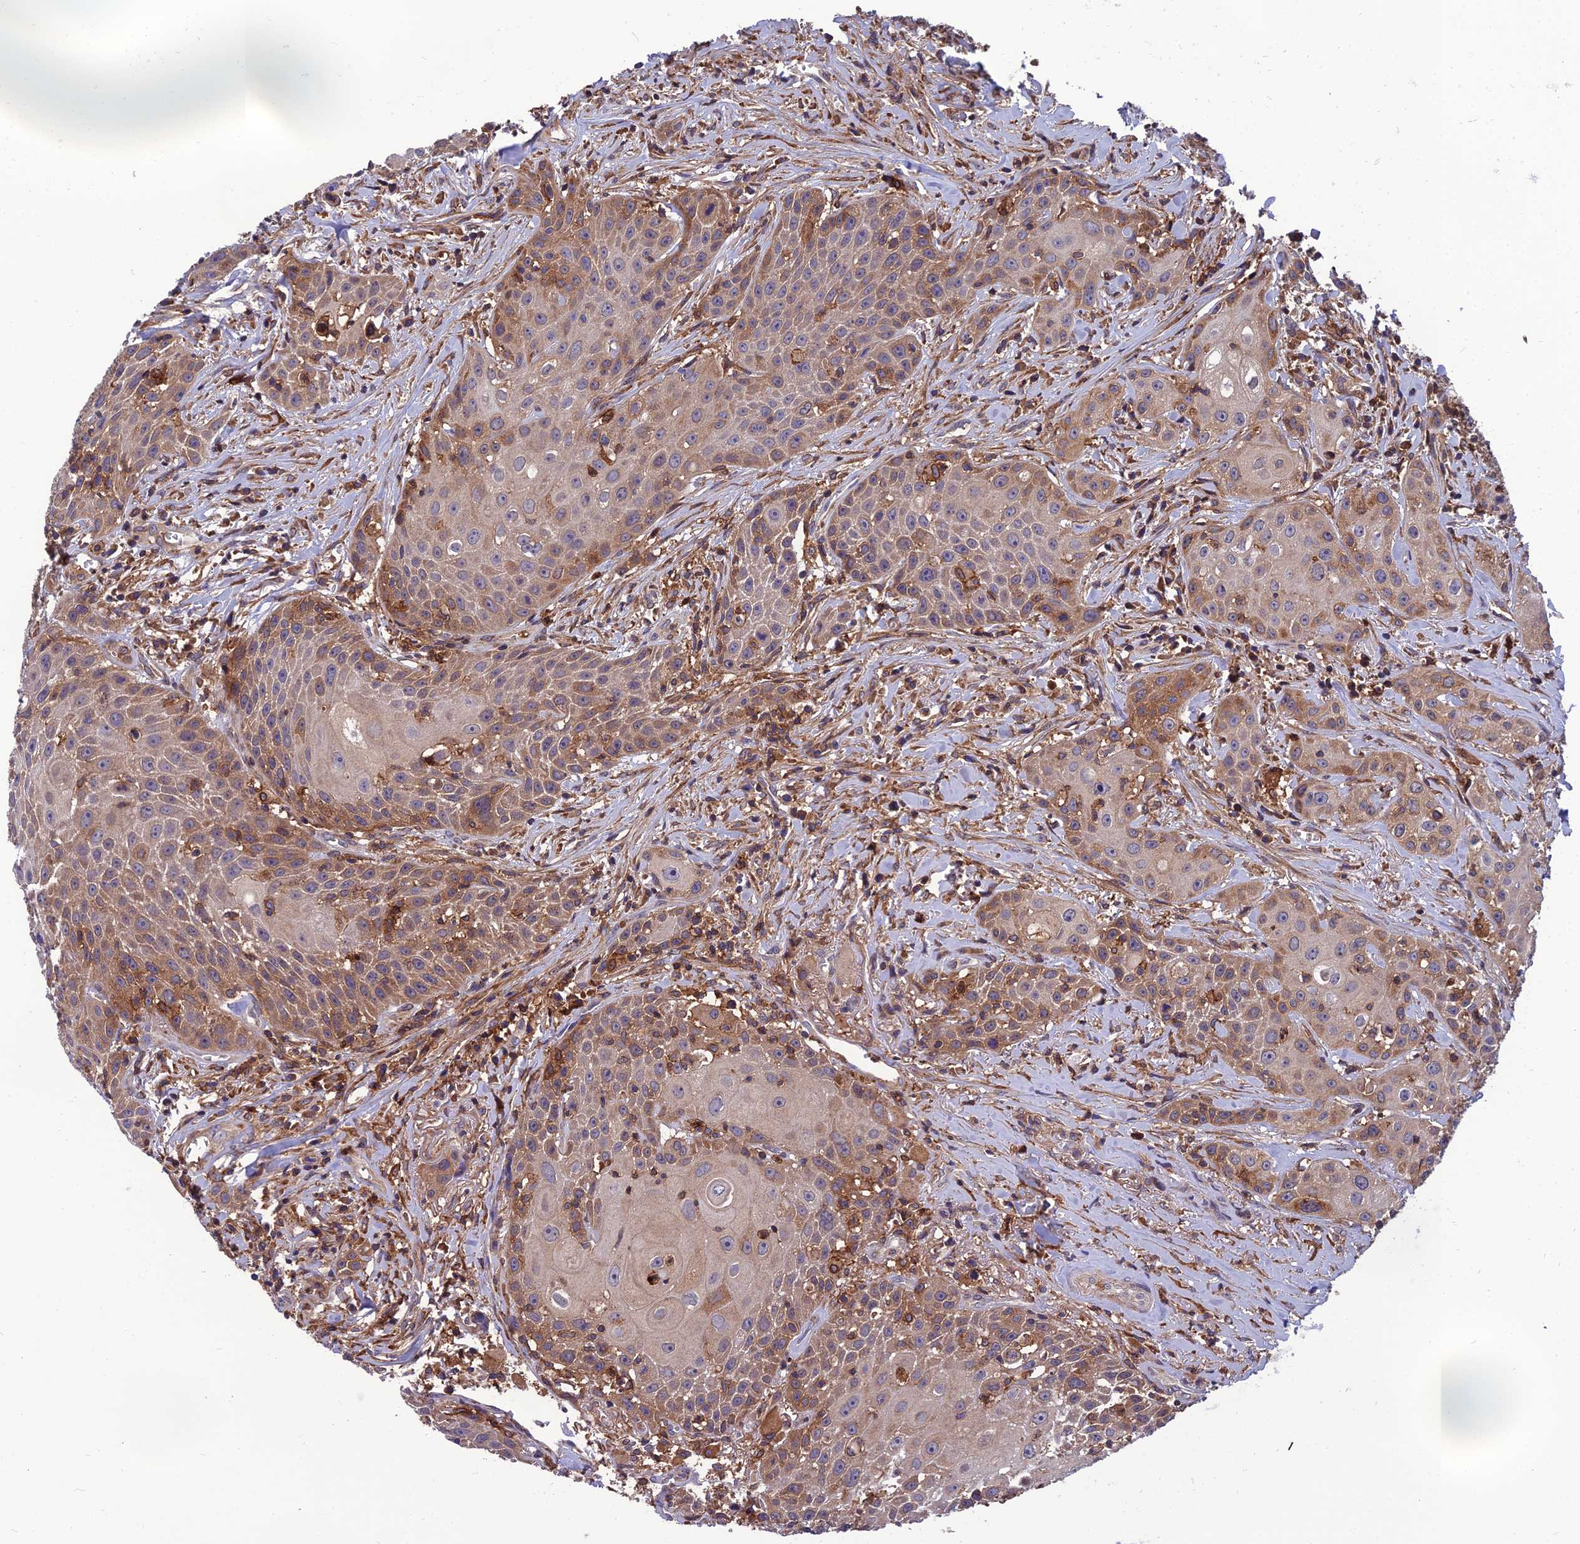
{"staining": {"intensity": "moderate", "quantity": "25%-75%", "location": "cytoplasmic/membranous"}, "tissue": "head and neck cancer", "cell_type": "Tumor cells", "image_type": "cancer", "snomed": [{"axis": "morphology", "description": "Squamous cell carcinoma, NOS"}, {"axis": "topography", "description": "Oral tissue"}, {"axis": "topography", "description": "Head-Neck"}], "caption": "The histopathology image shows a brown stain indicating the presence of a protein in the cytoplasmic/membranous of tumor cells in squamous cell carcinoma (head and neck).", "gene": "UMAD1", "patient": {"sex": "female", "age": 82}}